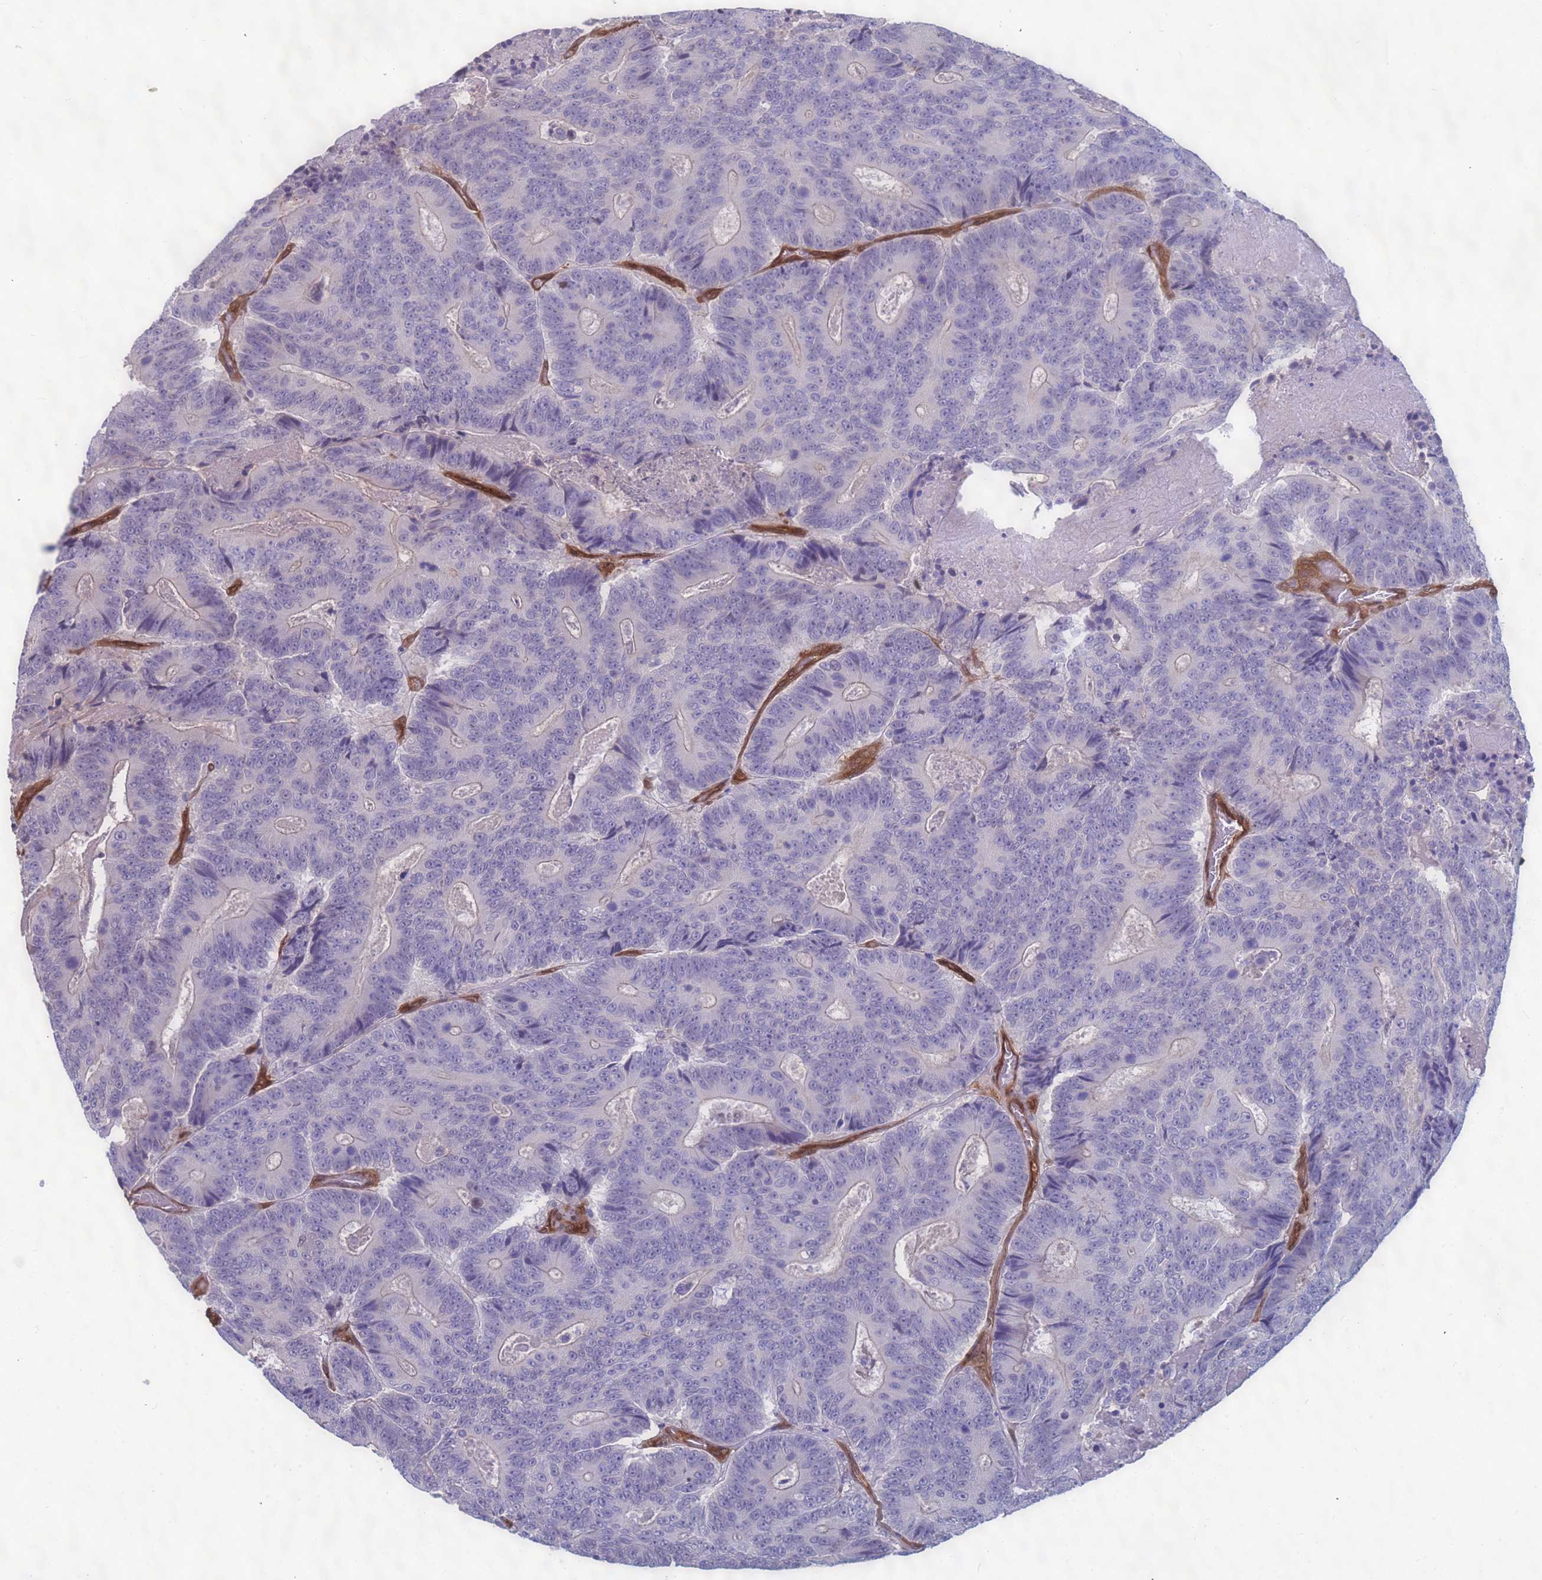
{"staining": {"intensity": "negative", "quantity": "none", "location": "none"}, "tissue": "colorectal cancer", "cell_type": "Tumor cells", "image_type": "cancer", "snomed": [{"axis": "morphology", "description": "Adenocarcinoma, NOS"}, {"axis": "topography", "description": "Colon"}], "caption": "This is a photomicrograph of immunohistochemistry staining of colorectal adenocarcinoma, which shows no staining in tumor cells.", "gene": "EHD2", "patient": {"sex": "male", "age": 83}}